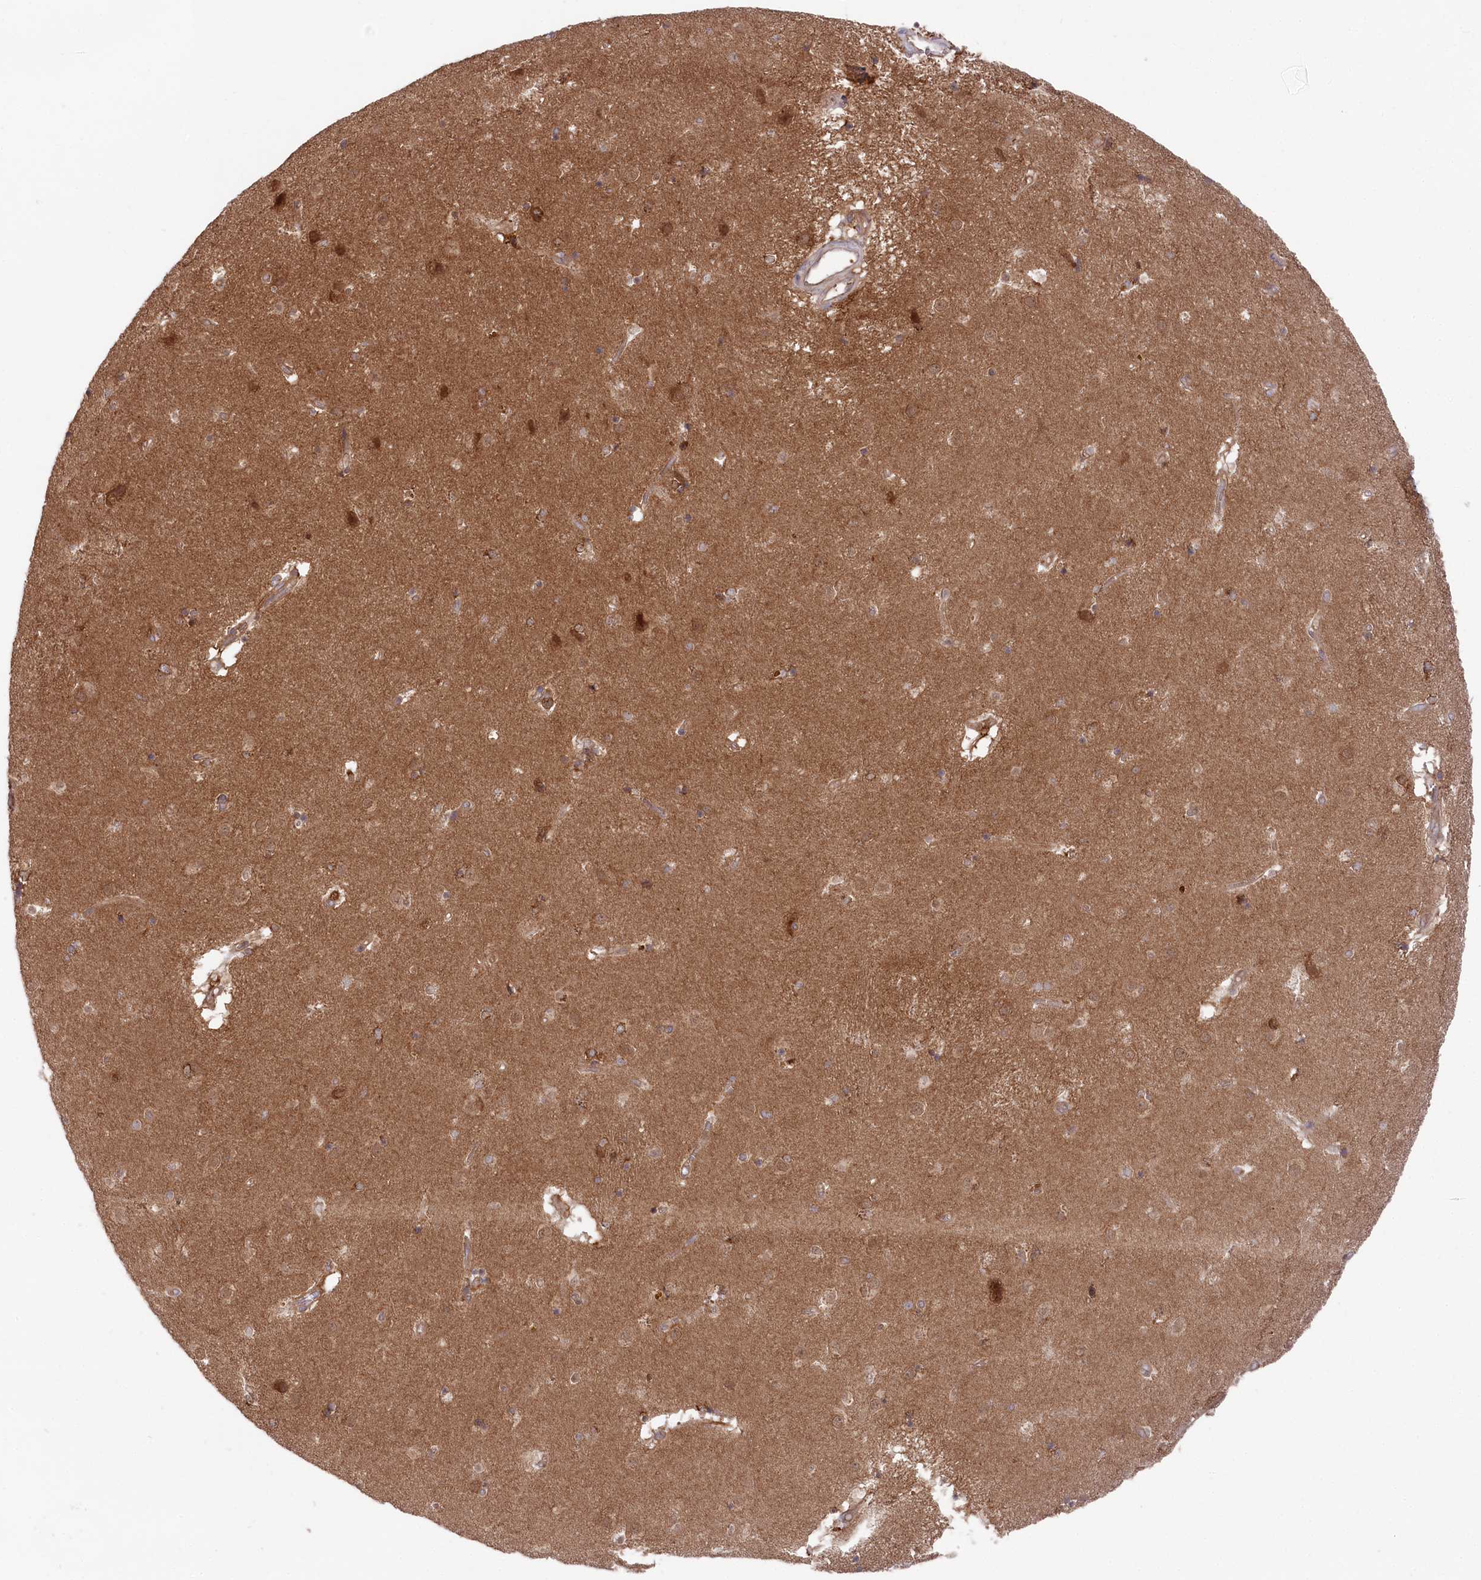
{"staining": {"intensity": "weak", "quantity": "25%-75%", "location": "cytoplasmic/membranous"}, "tissue": "caudate", "cell_type": "Glial cells", "image_type": "normal", "snomed": [{"axis": "morphology", "description": "Normal tissue, NOS"}, {"axis": "topography", "description": "Lateral ventricle wall"}], "caption": "Caudate stained with immunohistochemistry (IHC) reveals weak cytoplasmic/membranous positivity in about 25%-75% of glial cells.", "gene": "PPP1R21", "patient": {"sex": "male", "age": 70}}